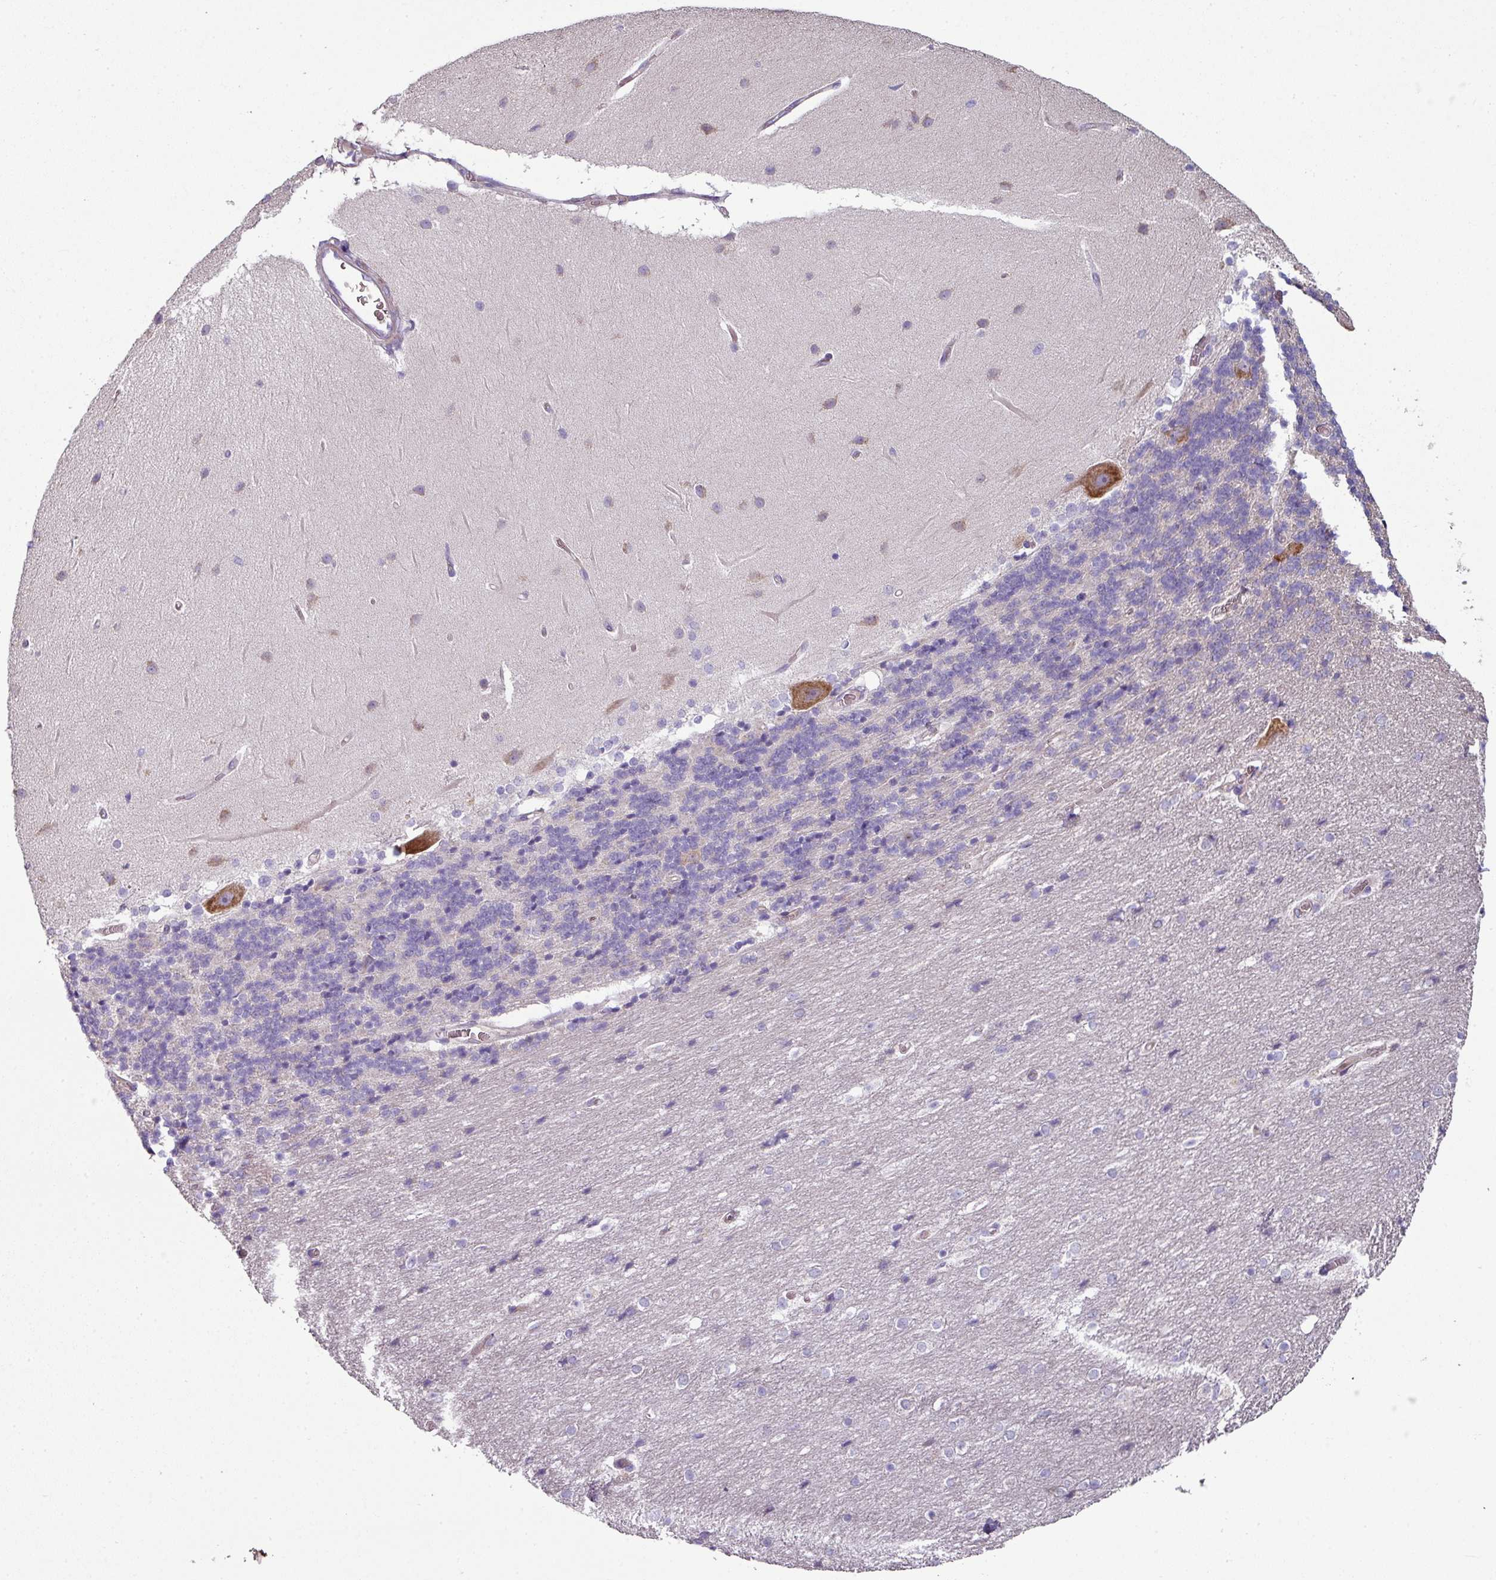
{"staining": {"intensity": "negative", "quantity": "none", "location": "none"}, "tissue": "cerebellum", "cell_type": "Cells in granular layer", "image_type": "normal", "snomed": [{"axis": "morphology", "description": "Normal tissue, NOS"}, {"axis": "topography", "description": "Cerebellum"}], "caption": "Immunohistochemistry (IHC) photomicrograph of unremarkable cerebellum: cerebellum stained with DAB (3,3'-diaminobenzidine) exhibits no significant protein positivity in cells in granular layer.", "gene": "LRRC9", "patient": {"sex": "female", "age": 54}}